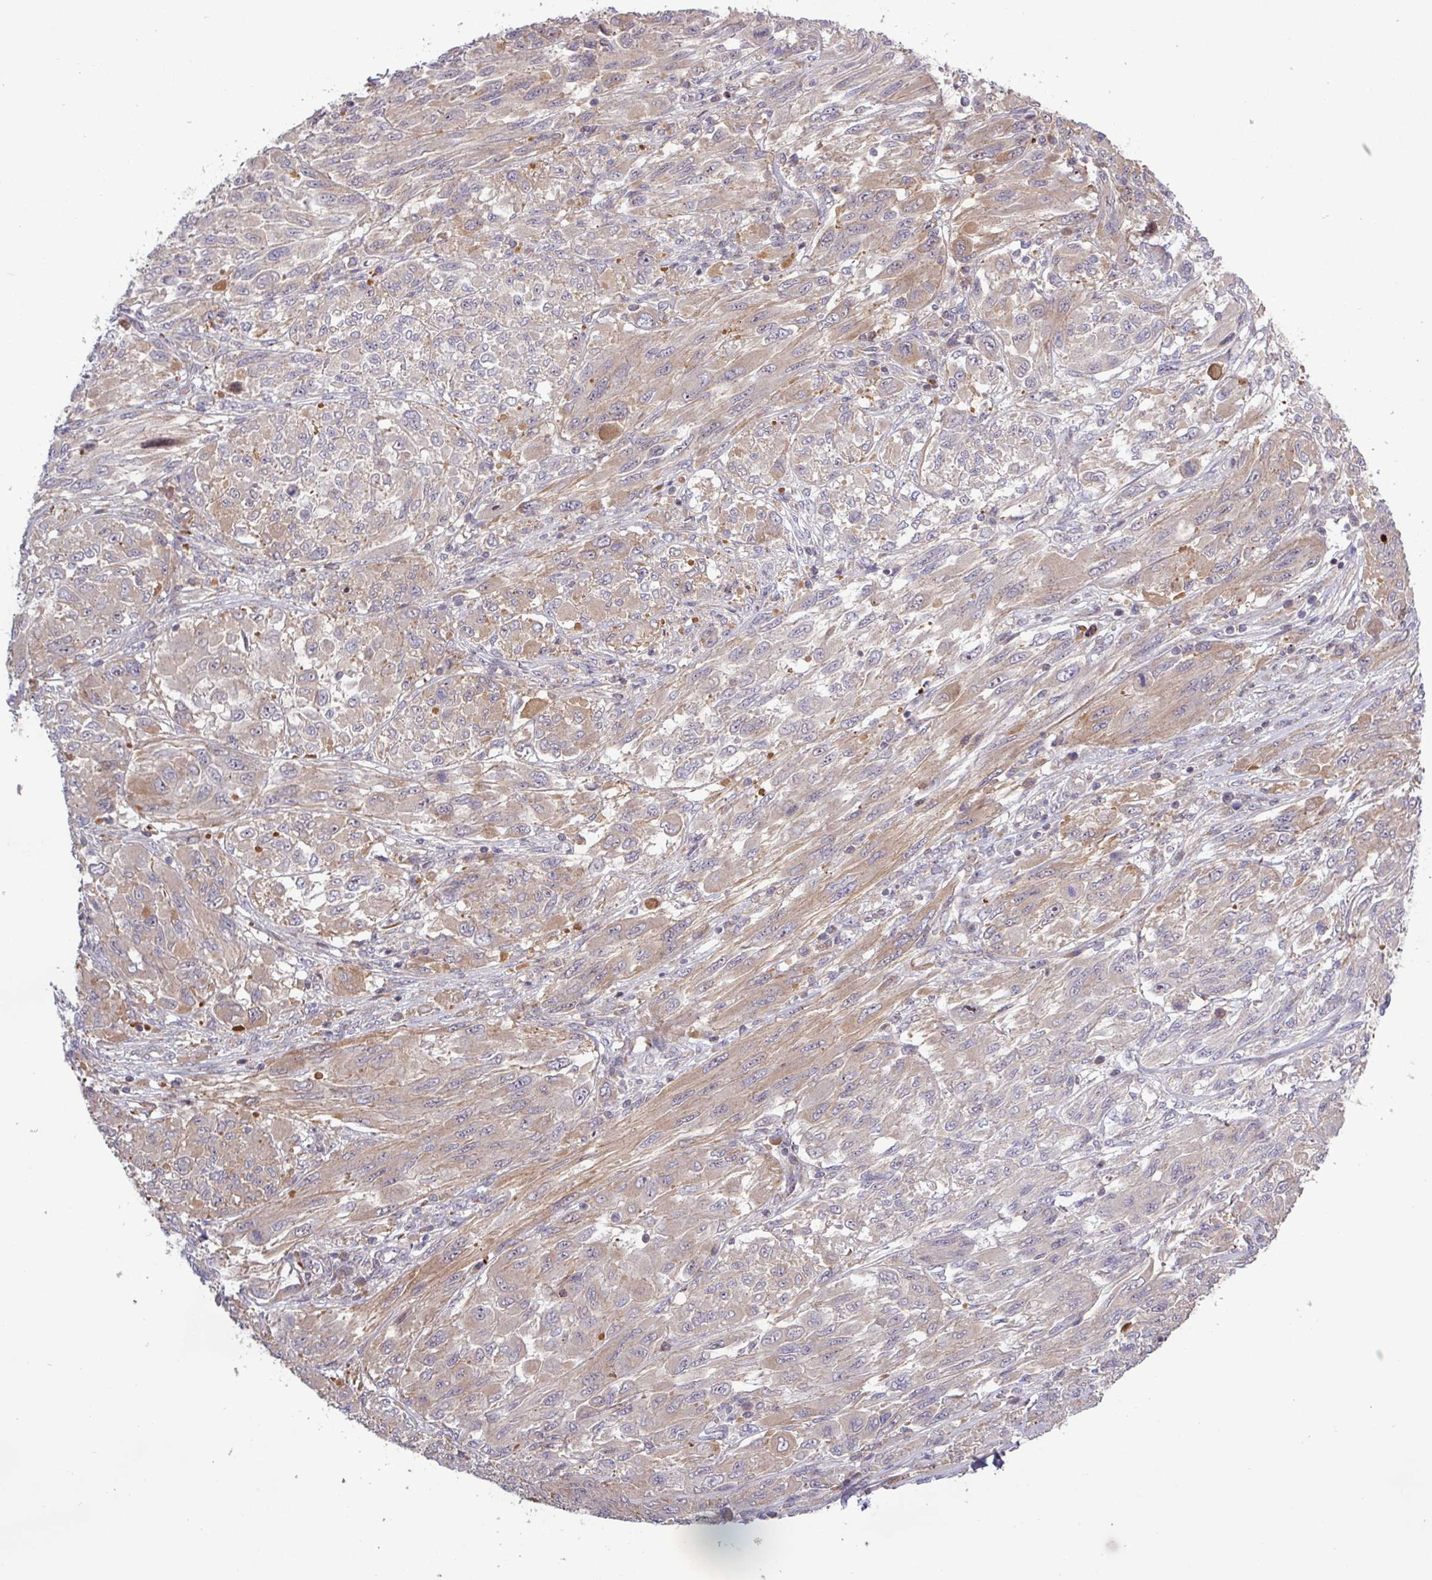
{"staining": {"intensity": "moderate", "quantity": "25%-75%", "location": "cytoplasmic/membranous"}, "tissue": "melanoma", "cell_type": "Tumor cells", "image_type": "cancer", "snomed": [{"axis": "morphology", "description": "Malignant melanoma, NOS"}, {"axis": "topography", "description": "Skin"}], "caption": "Melanoma was stained to show a protein in brown. There is medium levels of moderate cytoplasmic/membranous staining in about 25%-75% of tumor cells. The protein of interest is shown in brown color, while the nuclei are stained blue.", "gene": "TNFSF12", "patient": {"sex": "female", "age": 91}}